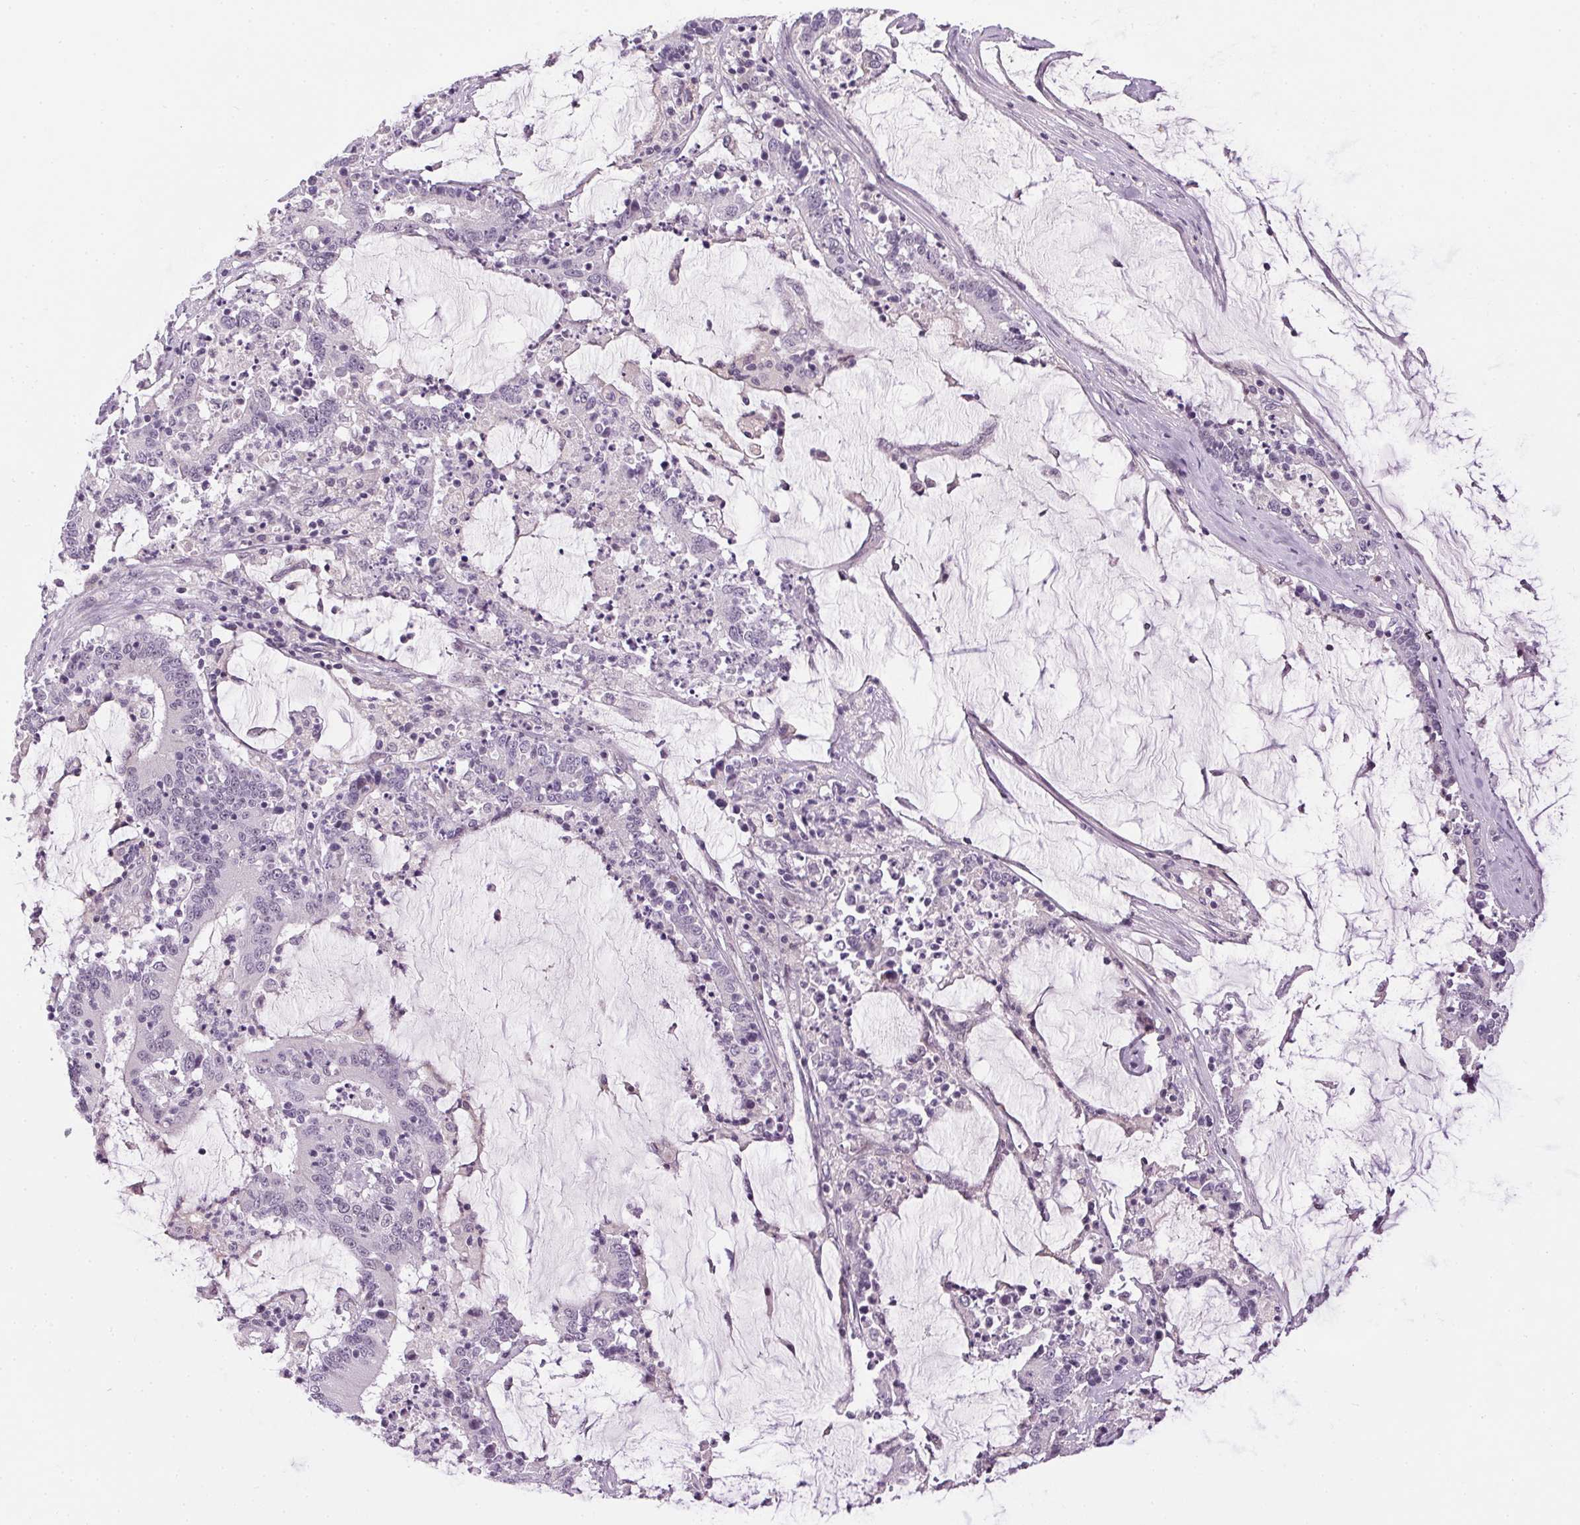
{"staining": {"intensity": "negative", "quantity": "none", "location": "none"}, "tissue": "stomach cancer", "cell_type": "Tumor cells", "image_type": "cancer", "snomed": [{"axis": "morphology", "description": "Adenocarcinoma, NOS"}, {"axis": "topography", "description": "Stomach, upper"}], "caption": "High magnification brightfield microscopy of stomach cancer (adenocarcinoma) stained with DAB (3,3'-diaminobenzidine) (brown) and counterstained with hematoxylin (blue): tumor cells show no significant positivity. (Brightfield microscopy of DAB (3,3'-diaminobenzidine) immunohistochemistry at high magnification).", "gene": "FAM168A", "patient": {"sex": "male", "age": 68}}